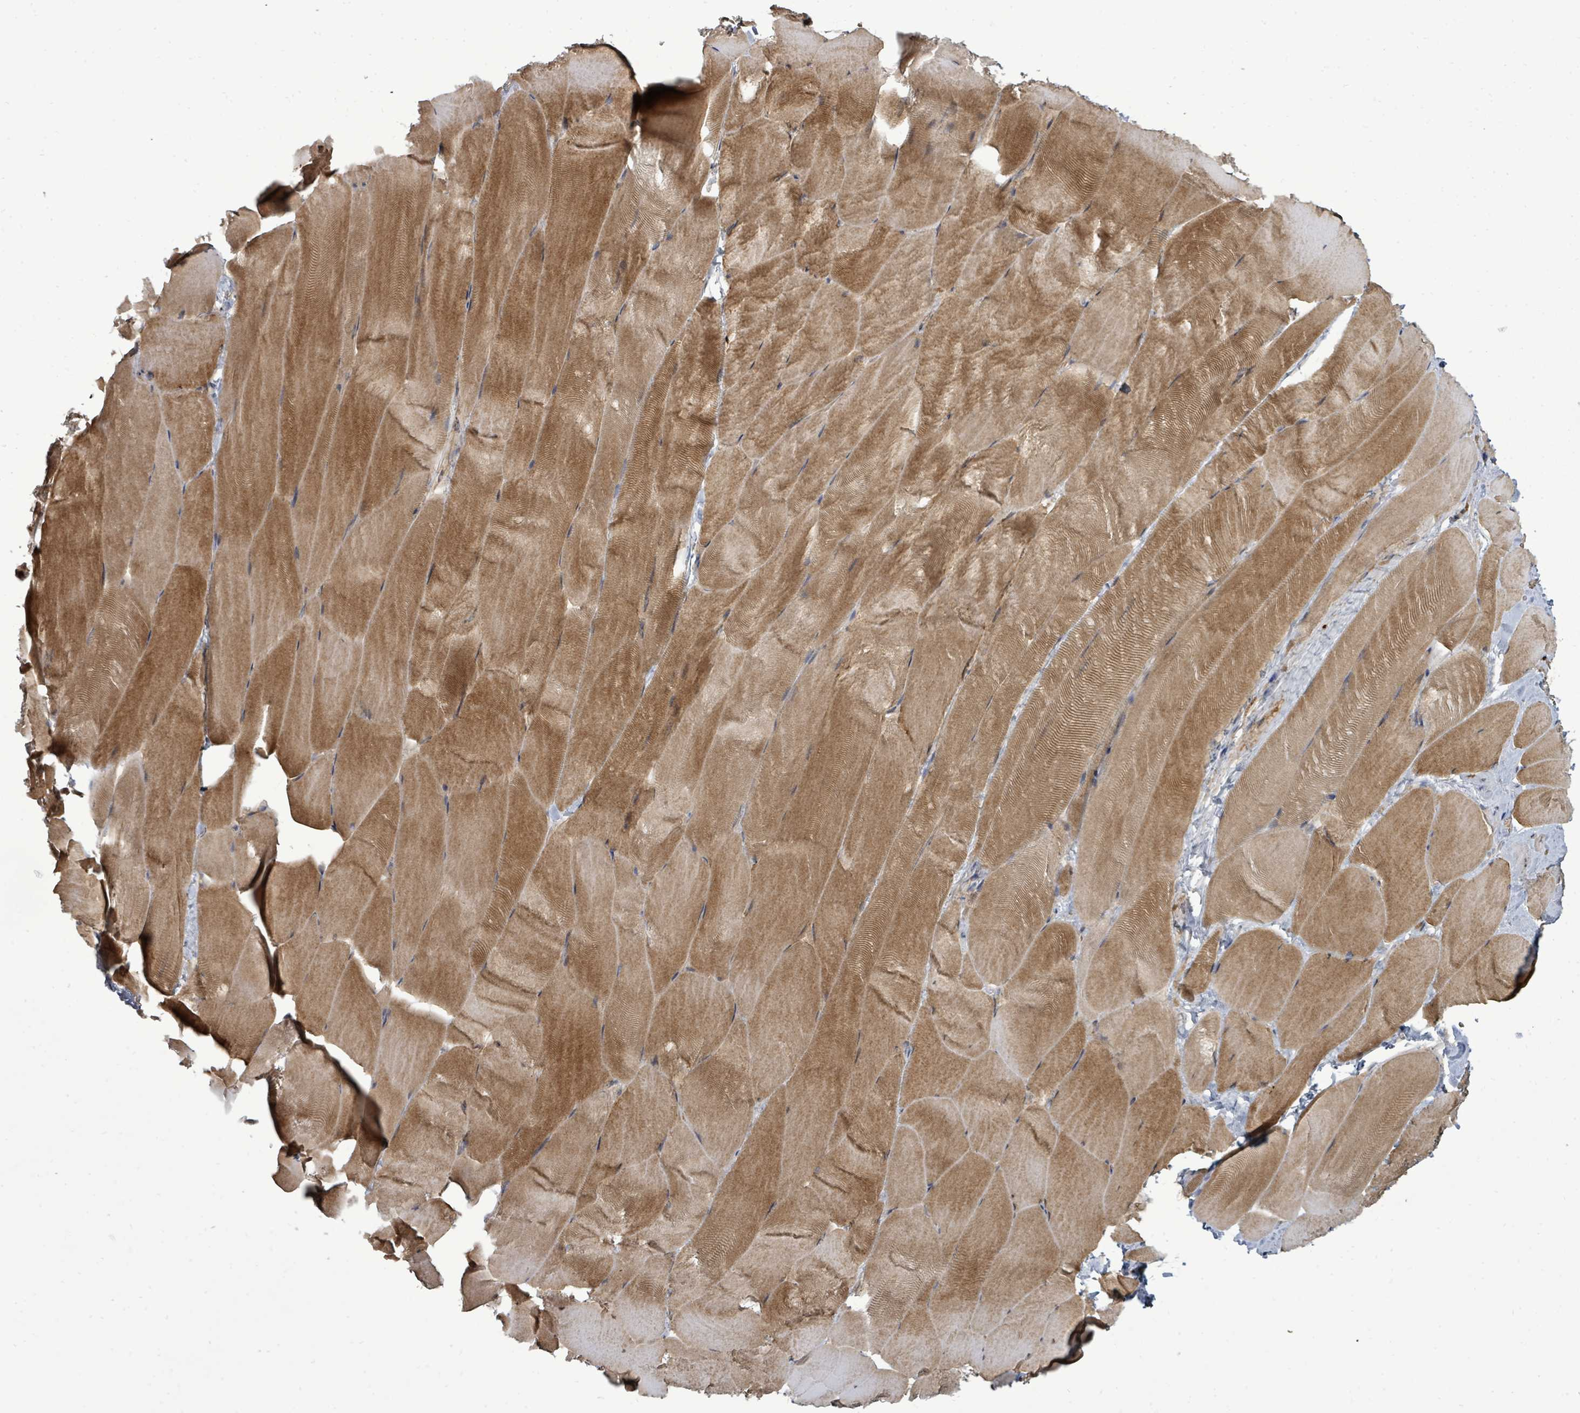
{"staining": {"intensity": "moderate", "quantity": "25%-75%", "location": "cytoplasmic/membranous"}, "tissue": "skeletal muscle", "cell_type": "Myocytes", "image_type": "normal", "snomed": [{"axis": "morphology", "description": "Normal tissue, NOS"}, {"axis": "topography", "description": "Skeletal muscle"}], "caption": "Protein expression by immunohistochemistry displays moderate cytoplasmic/membranous staining in about 25%-75% of myocytes in benign skeletal muscle.", "gene": "EIF3CL", "patient": {"sex": "female", "age": 64}}